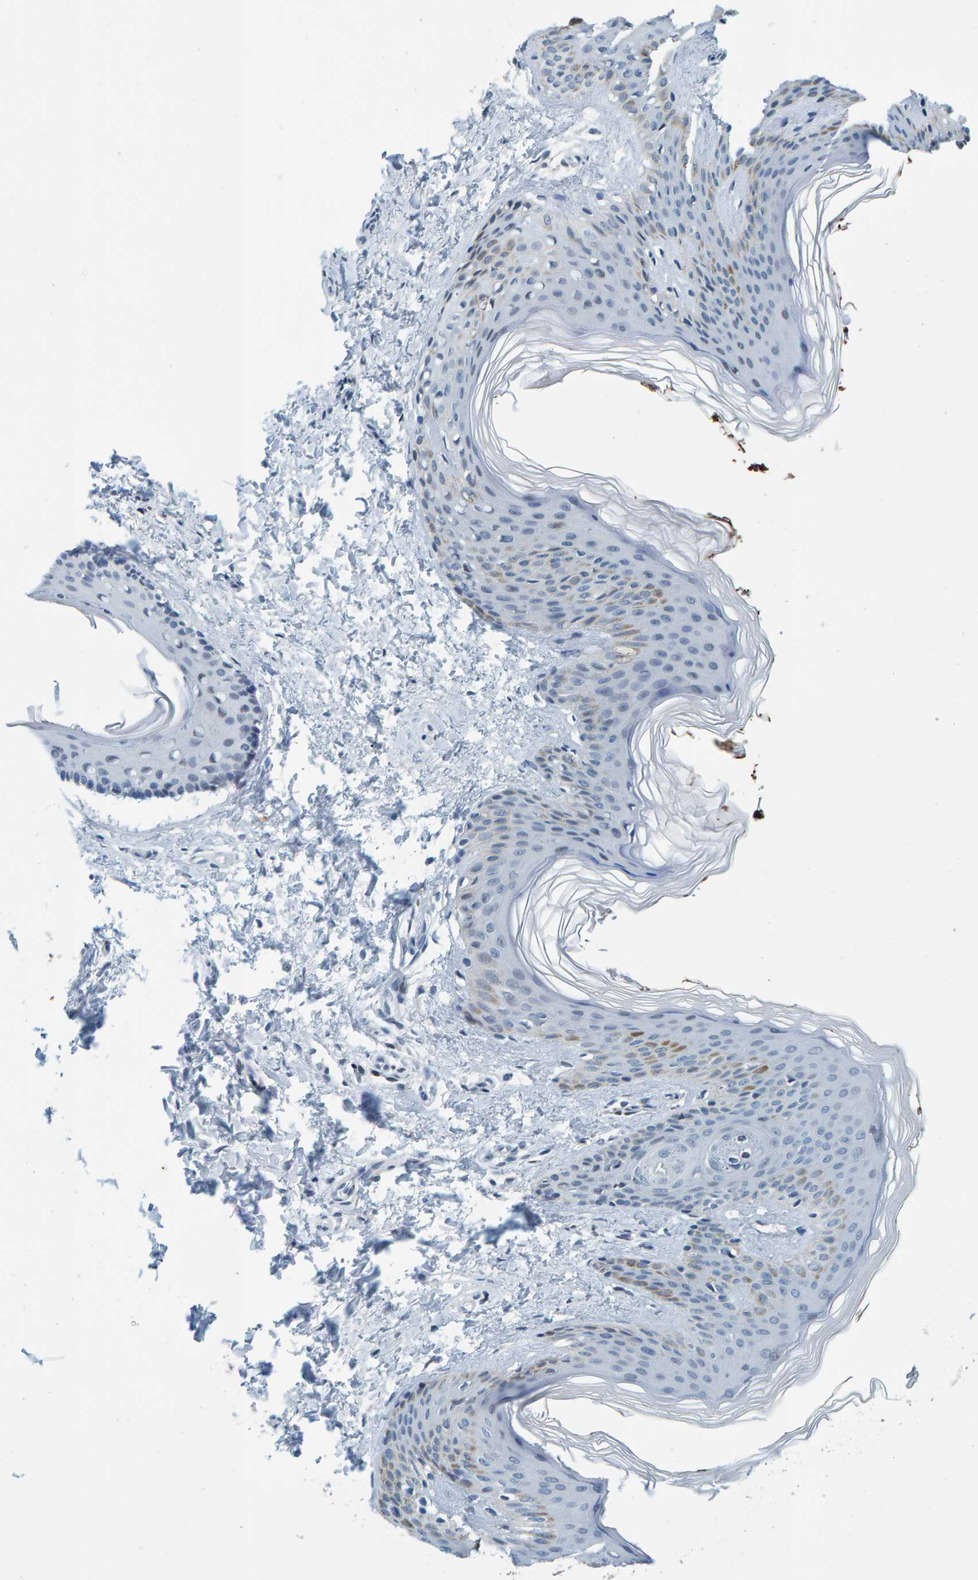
{"staining": {"intensity": "negative", "quantity": "none", "location": "none"}, "tissue": "skin", "cell_type": "Fibroblasts", "image_type": "normal", "snomed": [{"axis": "morphology", "description": "Normal tissue, NOS"}, {"axis": "morphology", "description": "Neoplasm, benign, NOS"}, {"axis": "topography", "description": "Skin"}, {"axis": "topography", "description": "Soft tissue"}], "caption": "Fibroblasts show no significant positivity in benign skin. (DAB IHC visualized using brightfield microscopy, high magnification).", "gene": "CNP", "patient": {"sex": "male", "age": 26}}